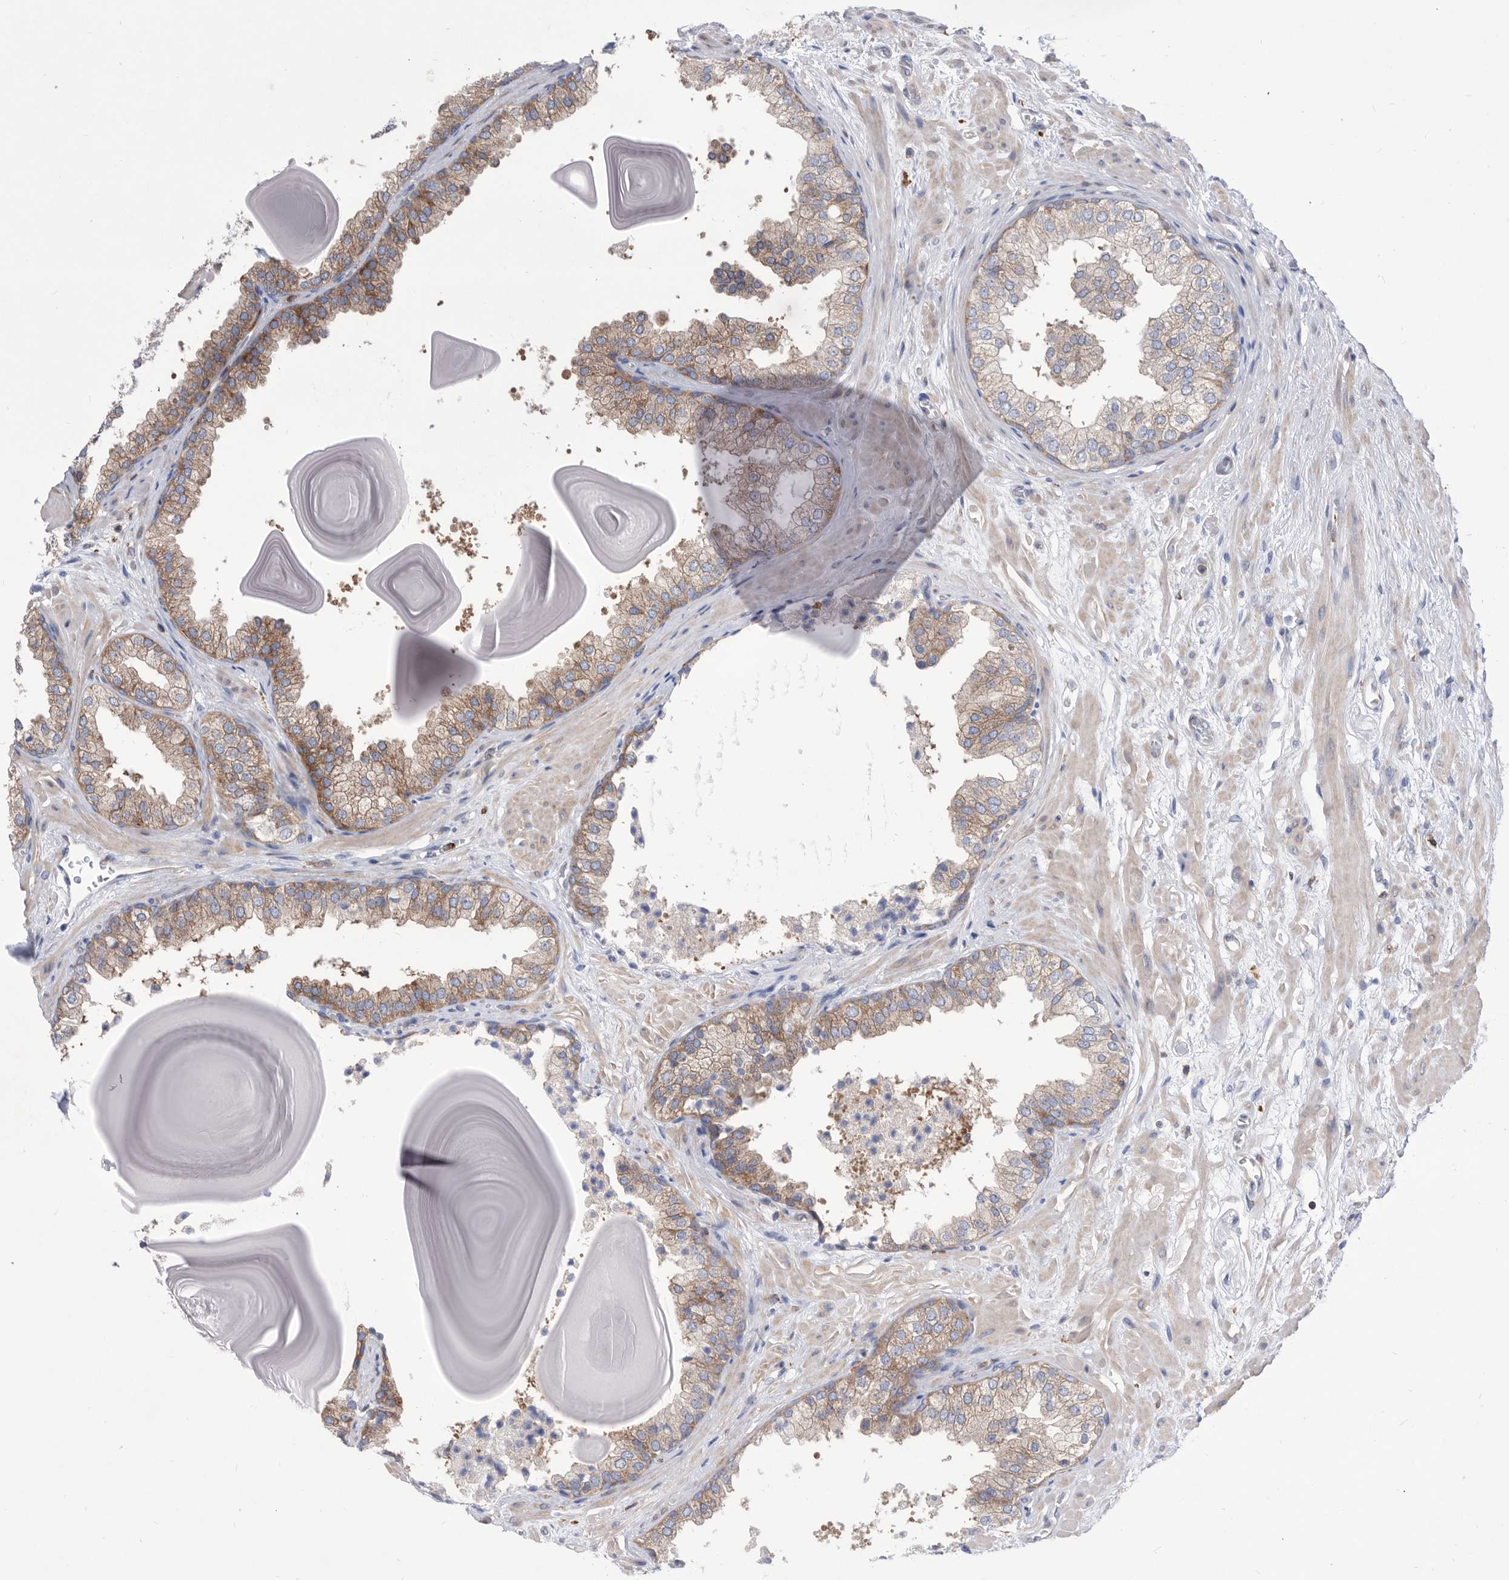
{"staining": {"intensity": "moderate", "quantity": "25%-75%", "location": "cytoplasmic/membranous"}, "tissue": "prostate", "cell_type": "Glandular cells", "image_type": "normal", "snomed": [{"axis": "morphology", "description": "Normal tissue, NOS"}, {"axis": "topography", "description": "Prostate"}], "caption": "Prostate was stained to show a protein in brown. There is medium levels of moderate cytoplasmic/membranous expression in about 25%-75% of glandular cells.", "gene": "SMG7", "patient": {"sex": "male", "age": 48}}